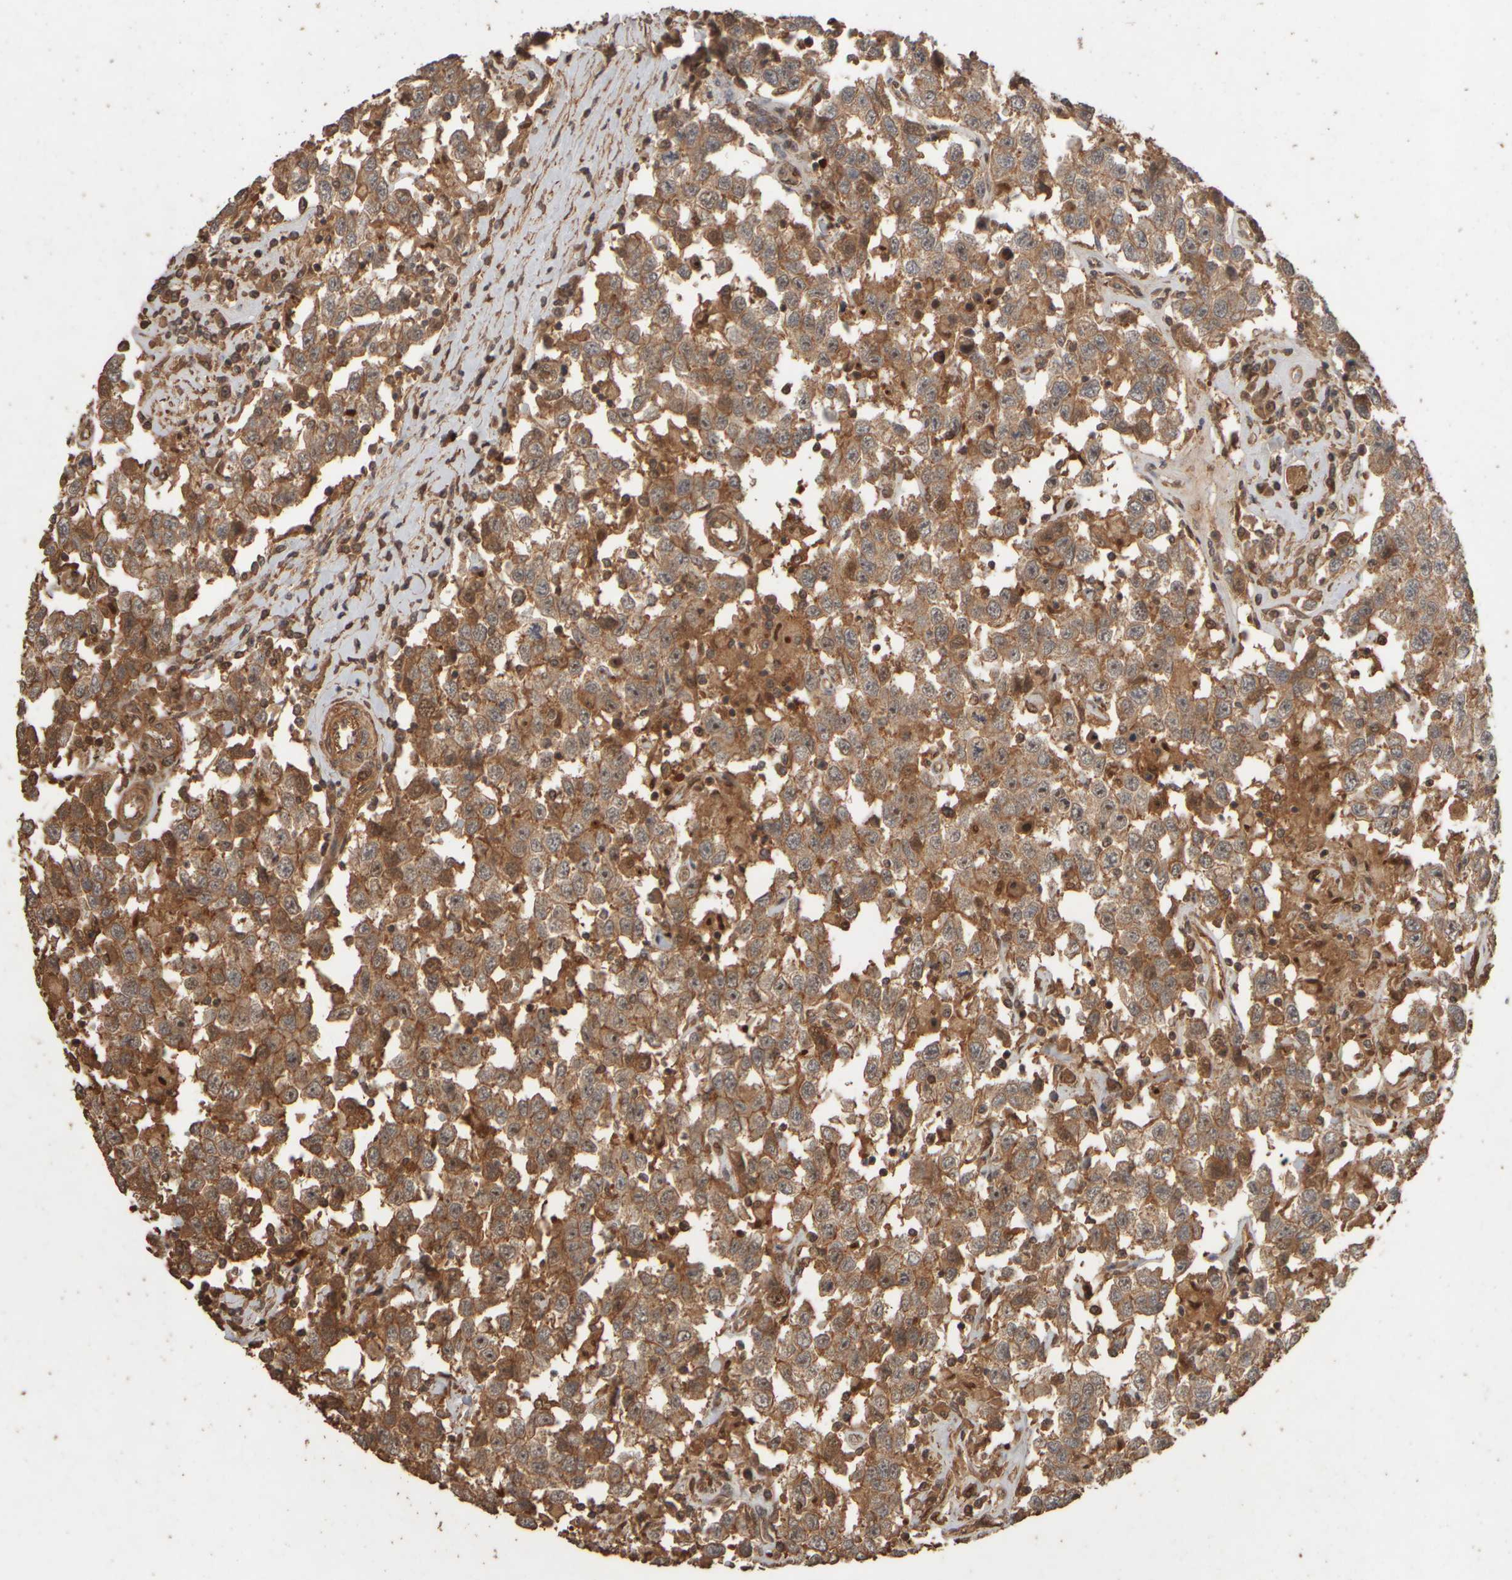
{"staining": {"intensity": "moderate", "quantity": ">75%", "location": "cytoplasmic/membranous,nuclear"}, "tissue": "testis cancer", "cell_type": "Tumor cells", "image_type": "cancer", "snomed": [{"axis": "morphology", "description": "Seminoma, NOS"}, {"axis": "topography", "description": "Testis"}], "caption": "Tumor cells show medium levels of moderate cytoplasmic/membranous and nuclear expression in about >75% of cells in seminoma (testis). (DAB = brown stain, brightfield microscopy at high magnification).", "gene": "SPHK1", "patient": {"sex": "male", "age": 41}}